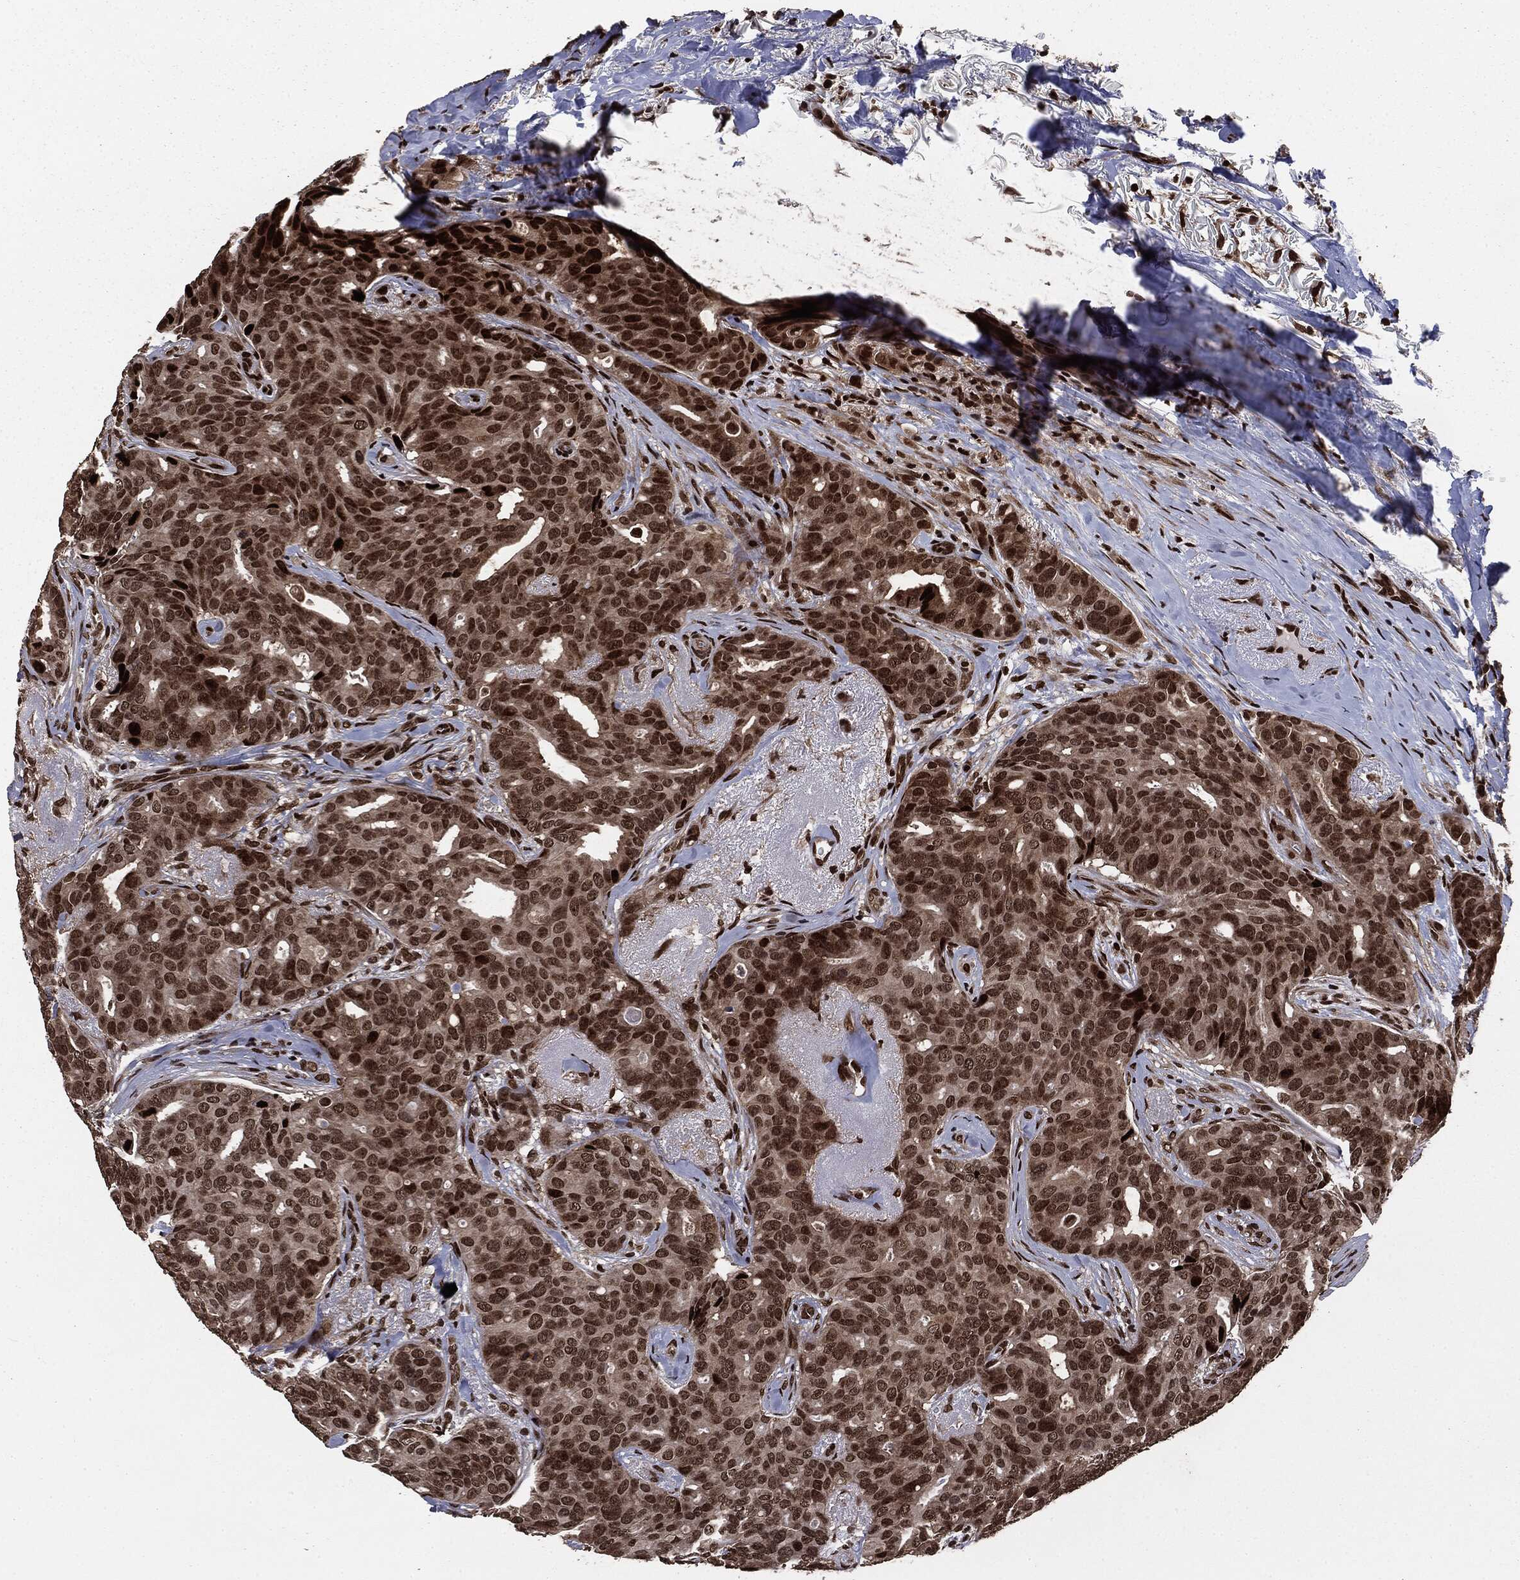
{"staining": {"intensity": "strong", "quantity": ">75%", "location": "nuclear"}, "tissue": "breast cancer", "cell_type": "Tumor cells", "image_type": "cancer", "snomed": [{"axis": "morphology", "description": "Duct carcinoma"}, {"axis": "topography", "description": "Breast"}], "caption": "Immunohistochemical staining of human breast invasive ductal carcinoma displays high levels of strong nuclear expression in approximately >75% of tumor cells.", "gene": "DVL2", "patient": {"sex": "female", "age": 54}}